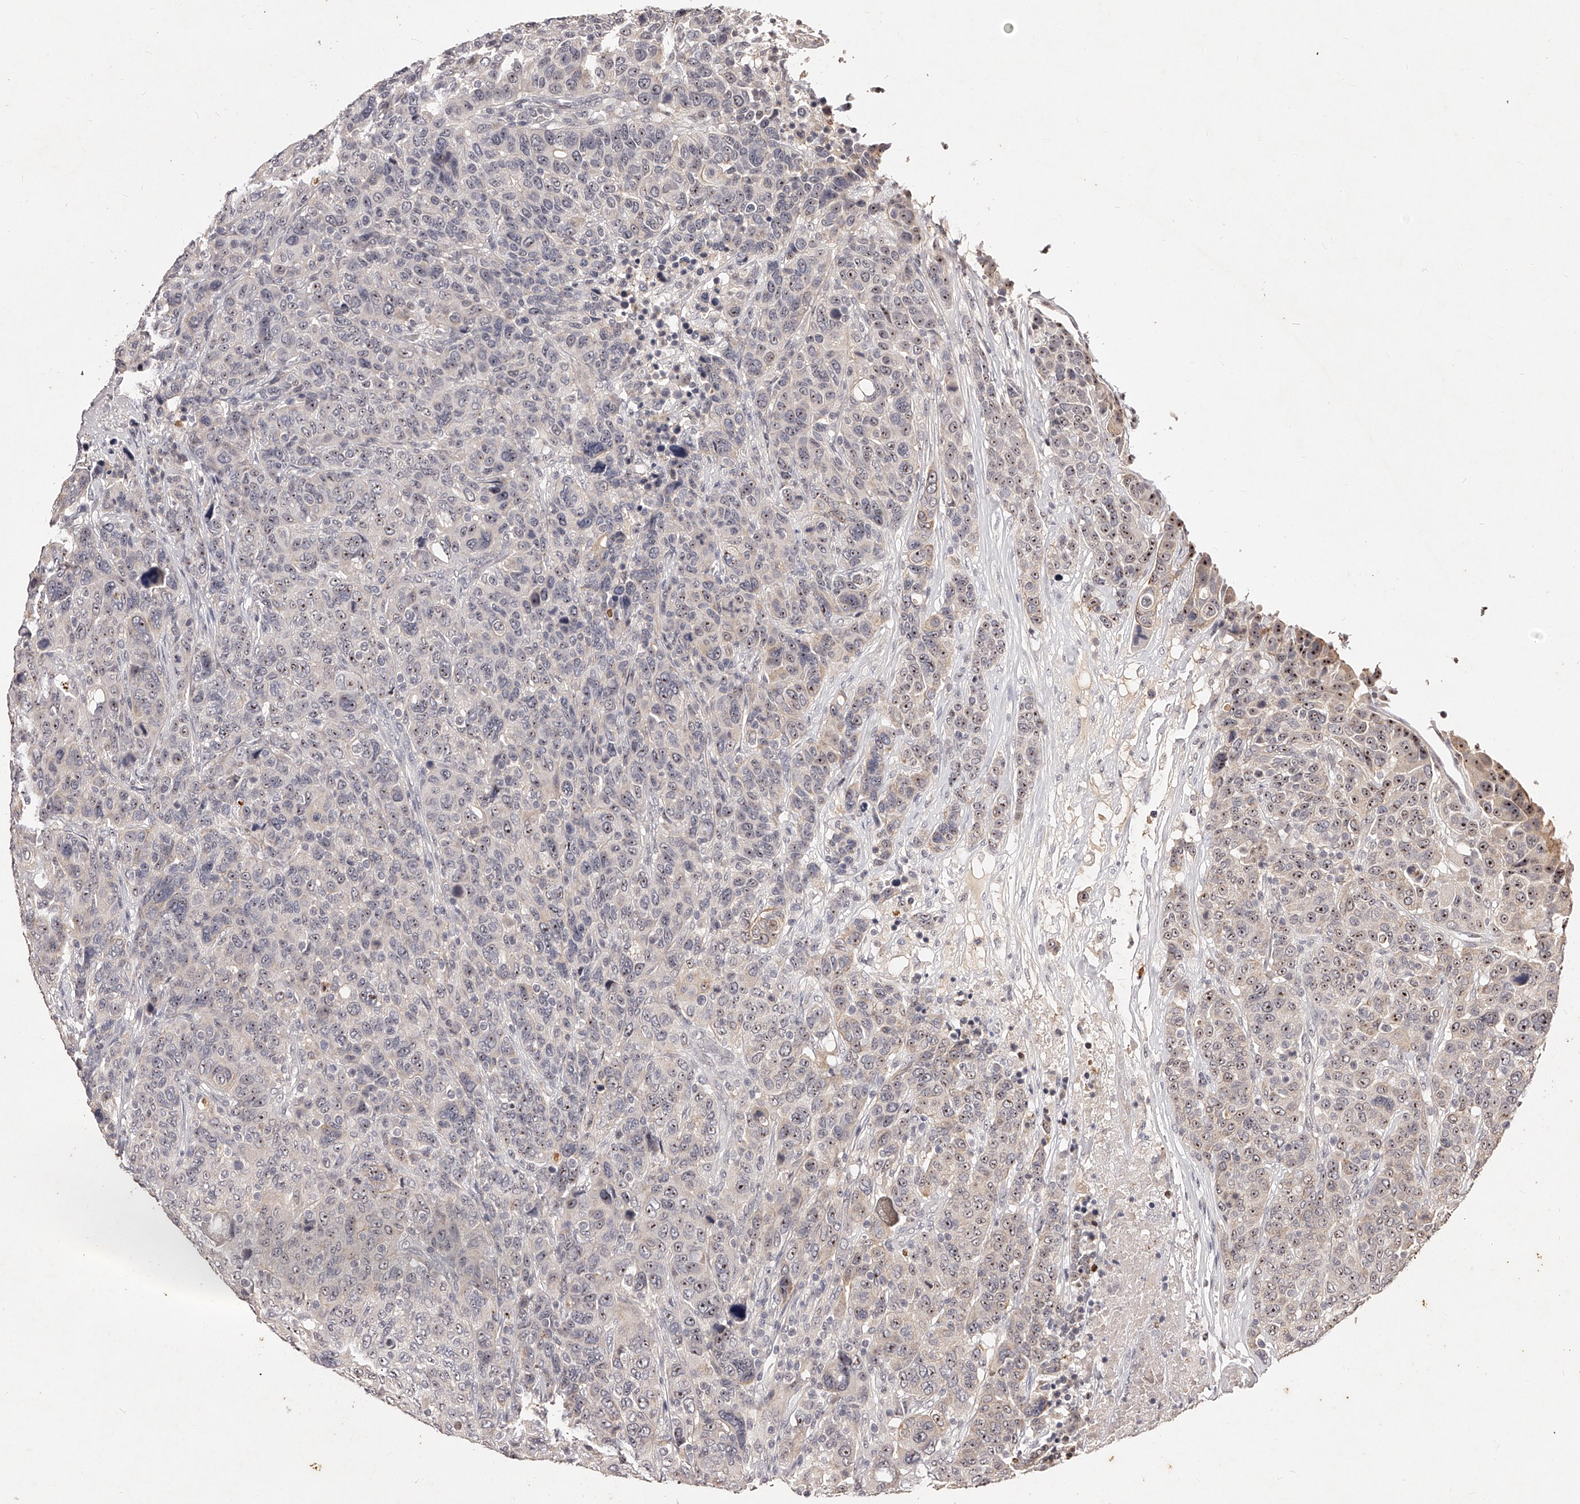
{"staining": {"intensity": "weak", "quantity": "25%-75%", "location": "nuclear"}, "tissue": "breast cancer", "cell_type": "Tumor cells", "image_type": "cancer", "snomed": [{"axis": "morphology", "description": "Duct carcinoma"}, {"axis": "topography", "description": "Breast"}], "caption": "Weak nuclear protein staining is identified in about 25%-75% of tumor cells in breast invasive ductal carcinoma.", "gene": "PHACTR1", "patient": {"sex": "female", "age": 37}}